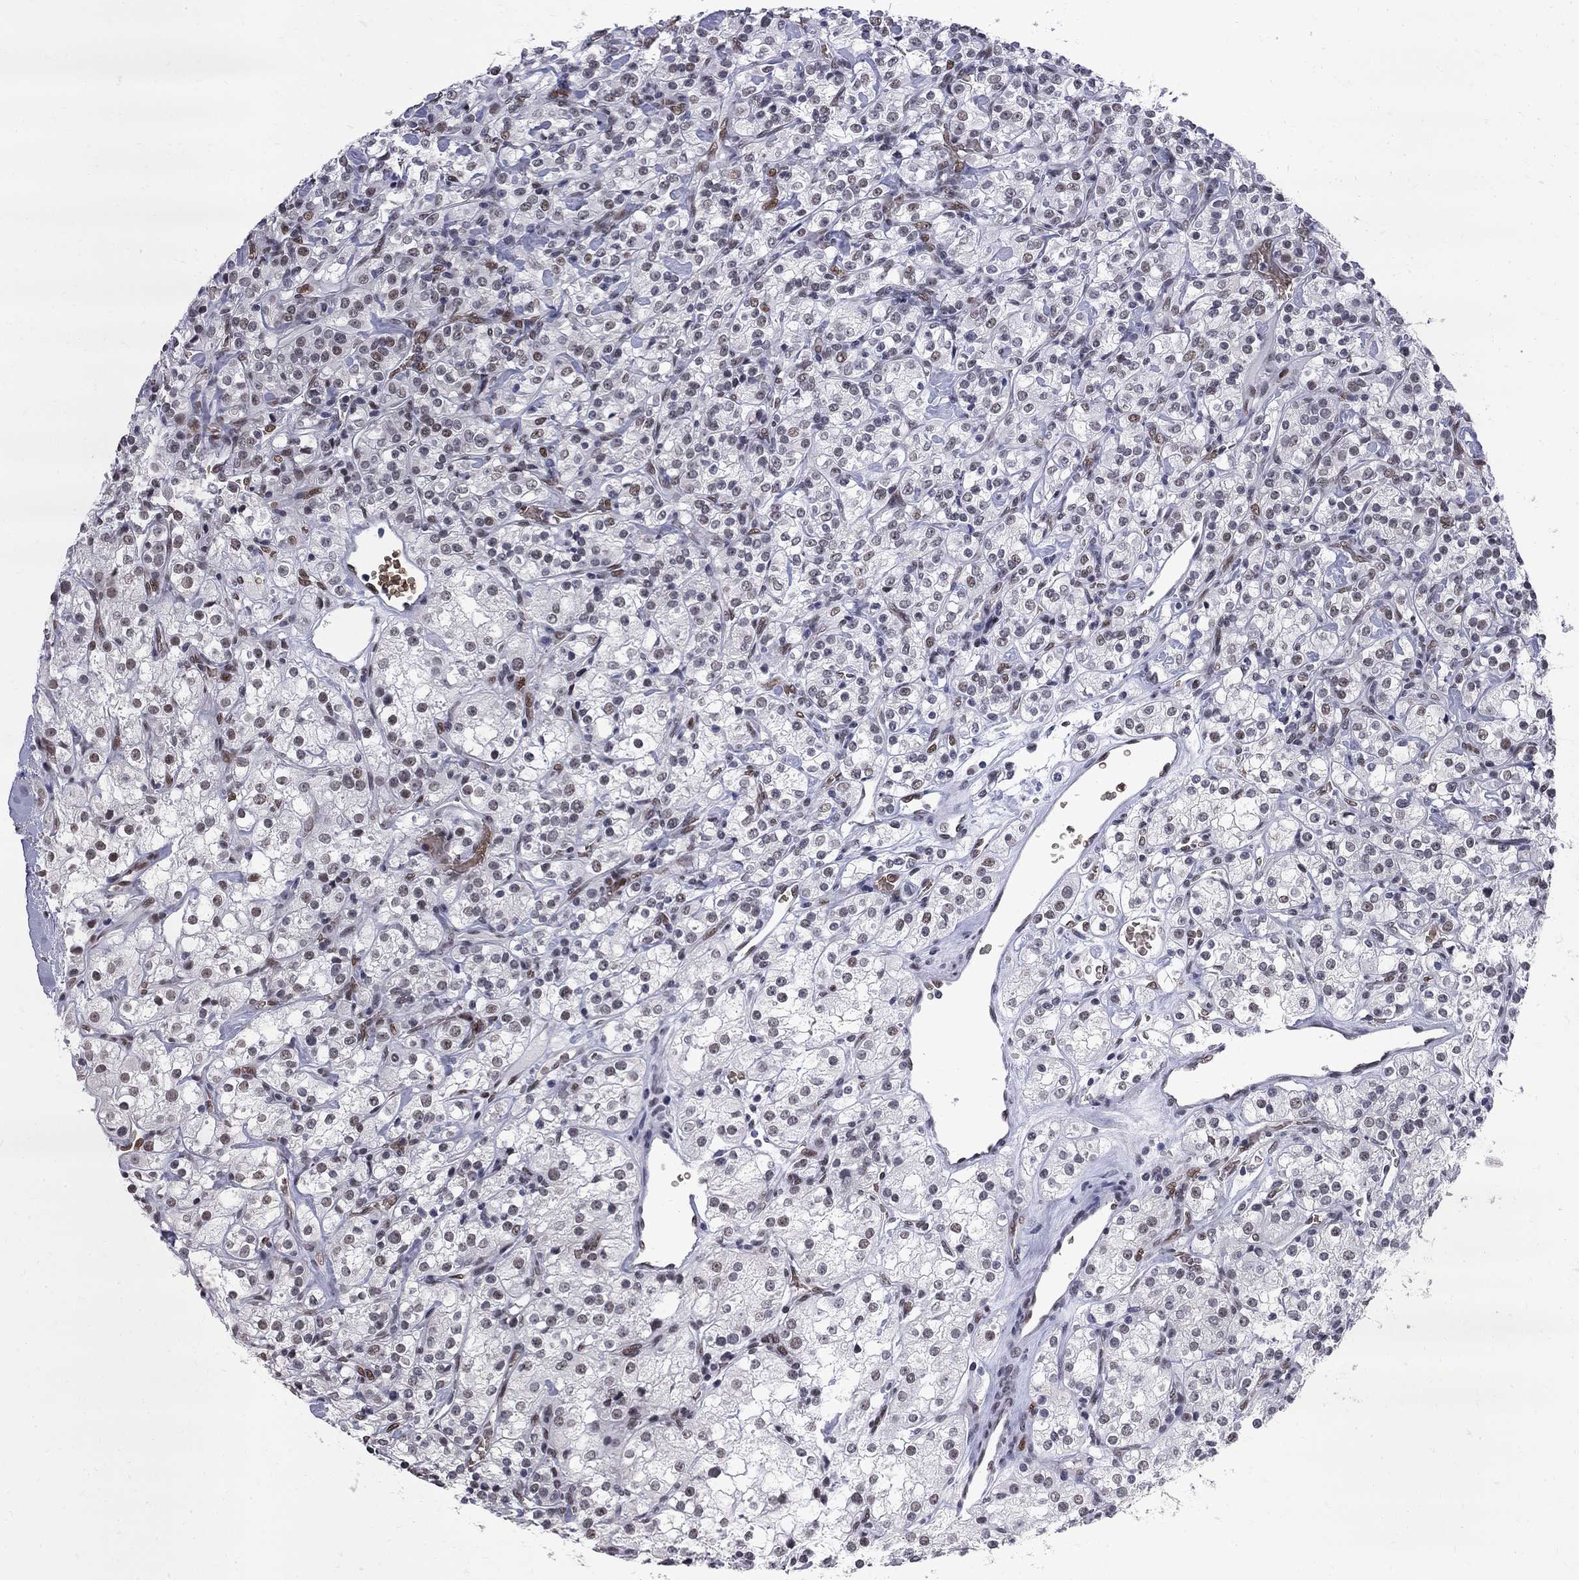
{"staining": {"intensity": "weak", "quantity": "<25%", "location": "nuclear"}, "tissue": "renal cancer", "cell_type": "Tumor cells", "image_type": "cancer", "snomed": [{"axis": "morphology", "description": "Adenocarcinoma, NOS"}, {"axis": "topography", "description": "Kidney"}], "caption": "Immunohistochemical staining of renal adenocarcinoma exhibits no significant staining in tumor cells.", "gene": "ZBTB47", "patient": {"sex": "male", "age": 77}}